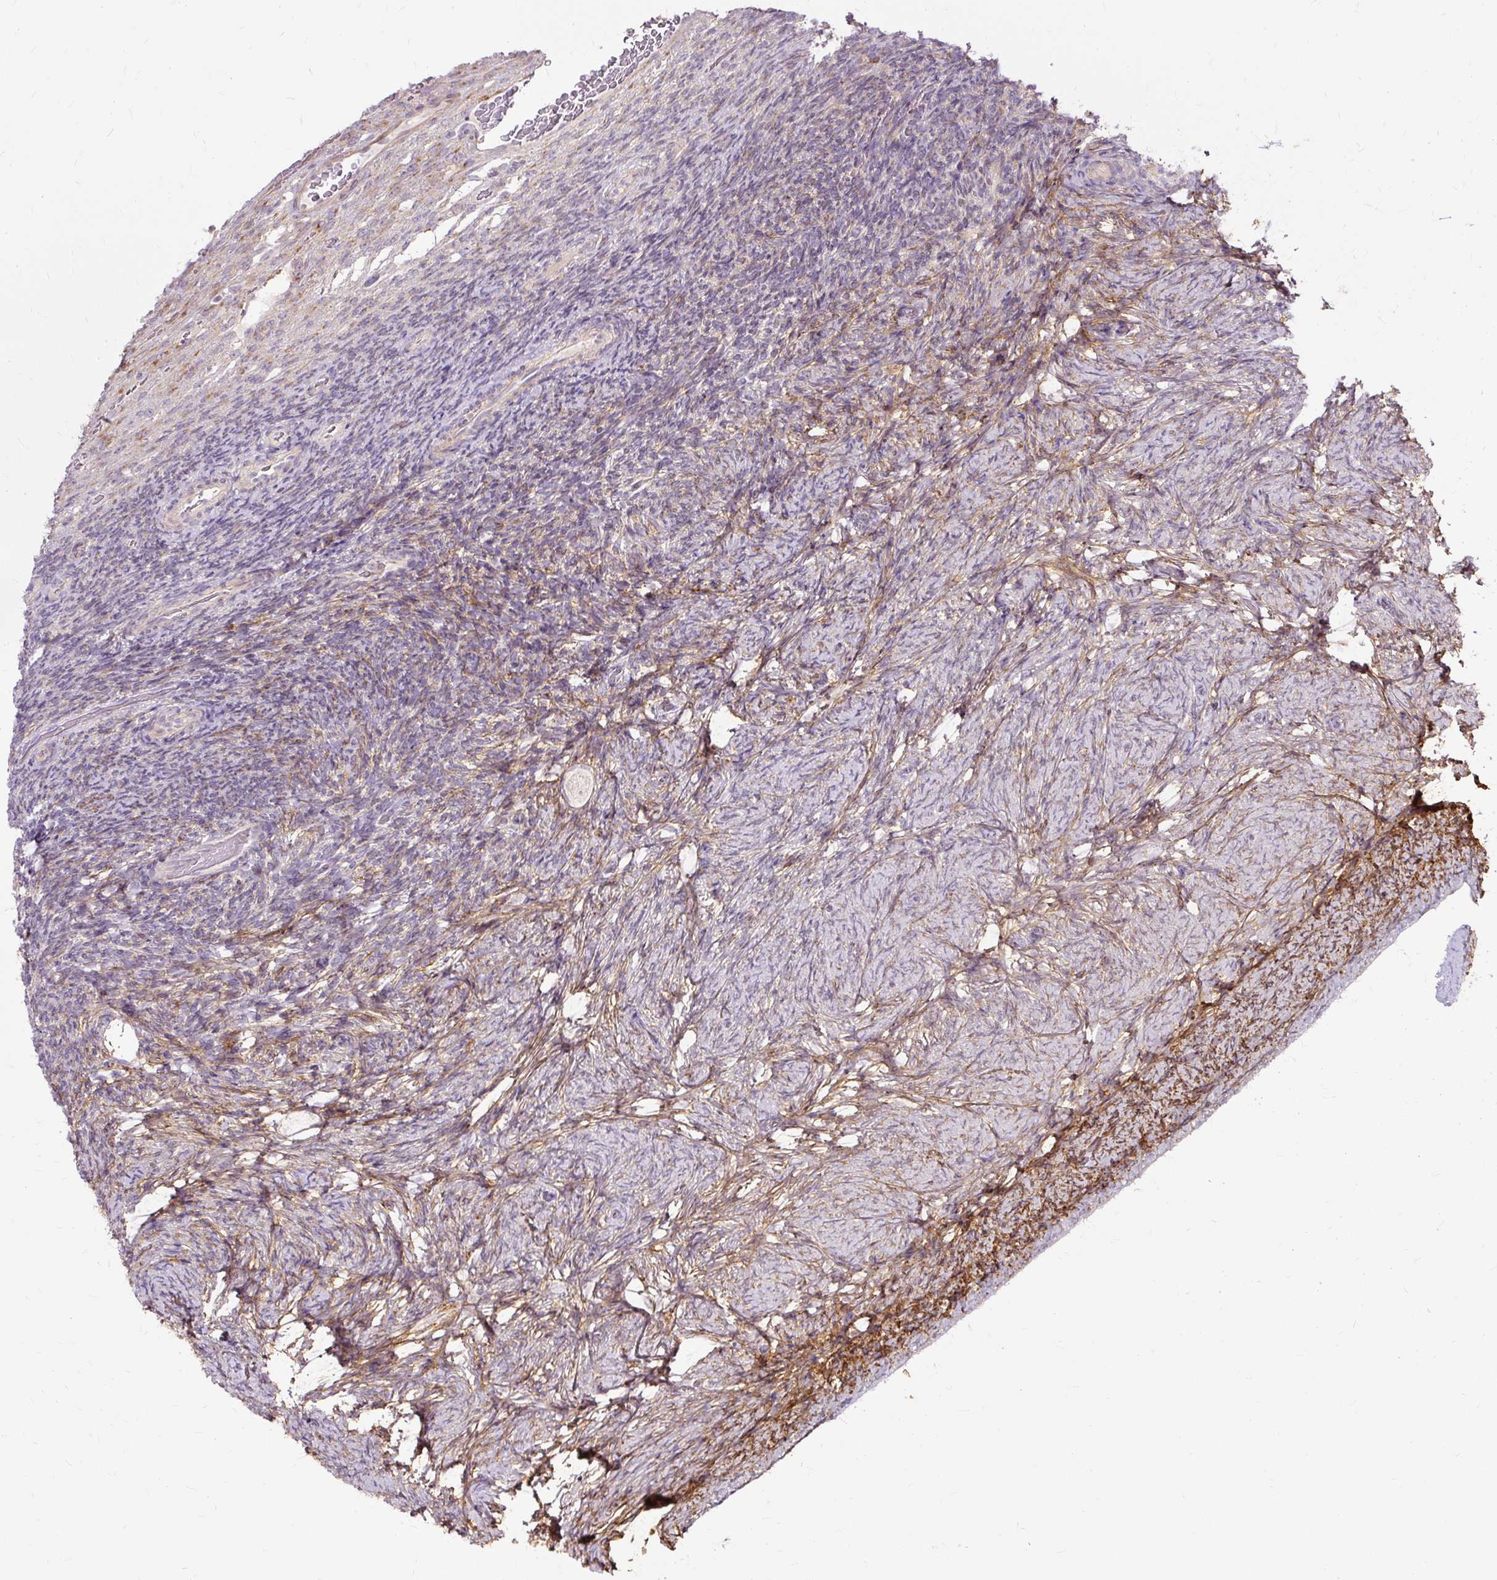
{"staining": {"intensity": "negative", "quantity": "none", "location": "none"}, "tissue": "ovary", "cell_type": "Follicle cells", "image_type": "normal", "snomed": [{"axis": "morphology", "description": "Normal tissue, NOS"}, {"axis": "topography", "description": "Ovary"}], "caption": "Immunohistochemistry (IHC) photomicrograph of unremarkable human ovary stained for a protein (brown), which exhibits no staining in follicle cells.", "gene": "TSPAN8", "patient": {"sex": "female", "age": 34}}